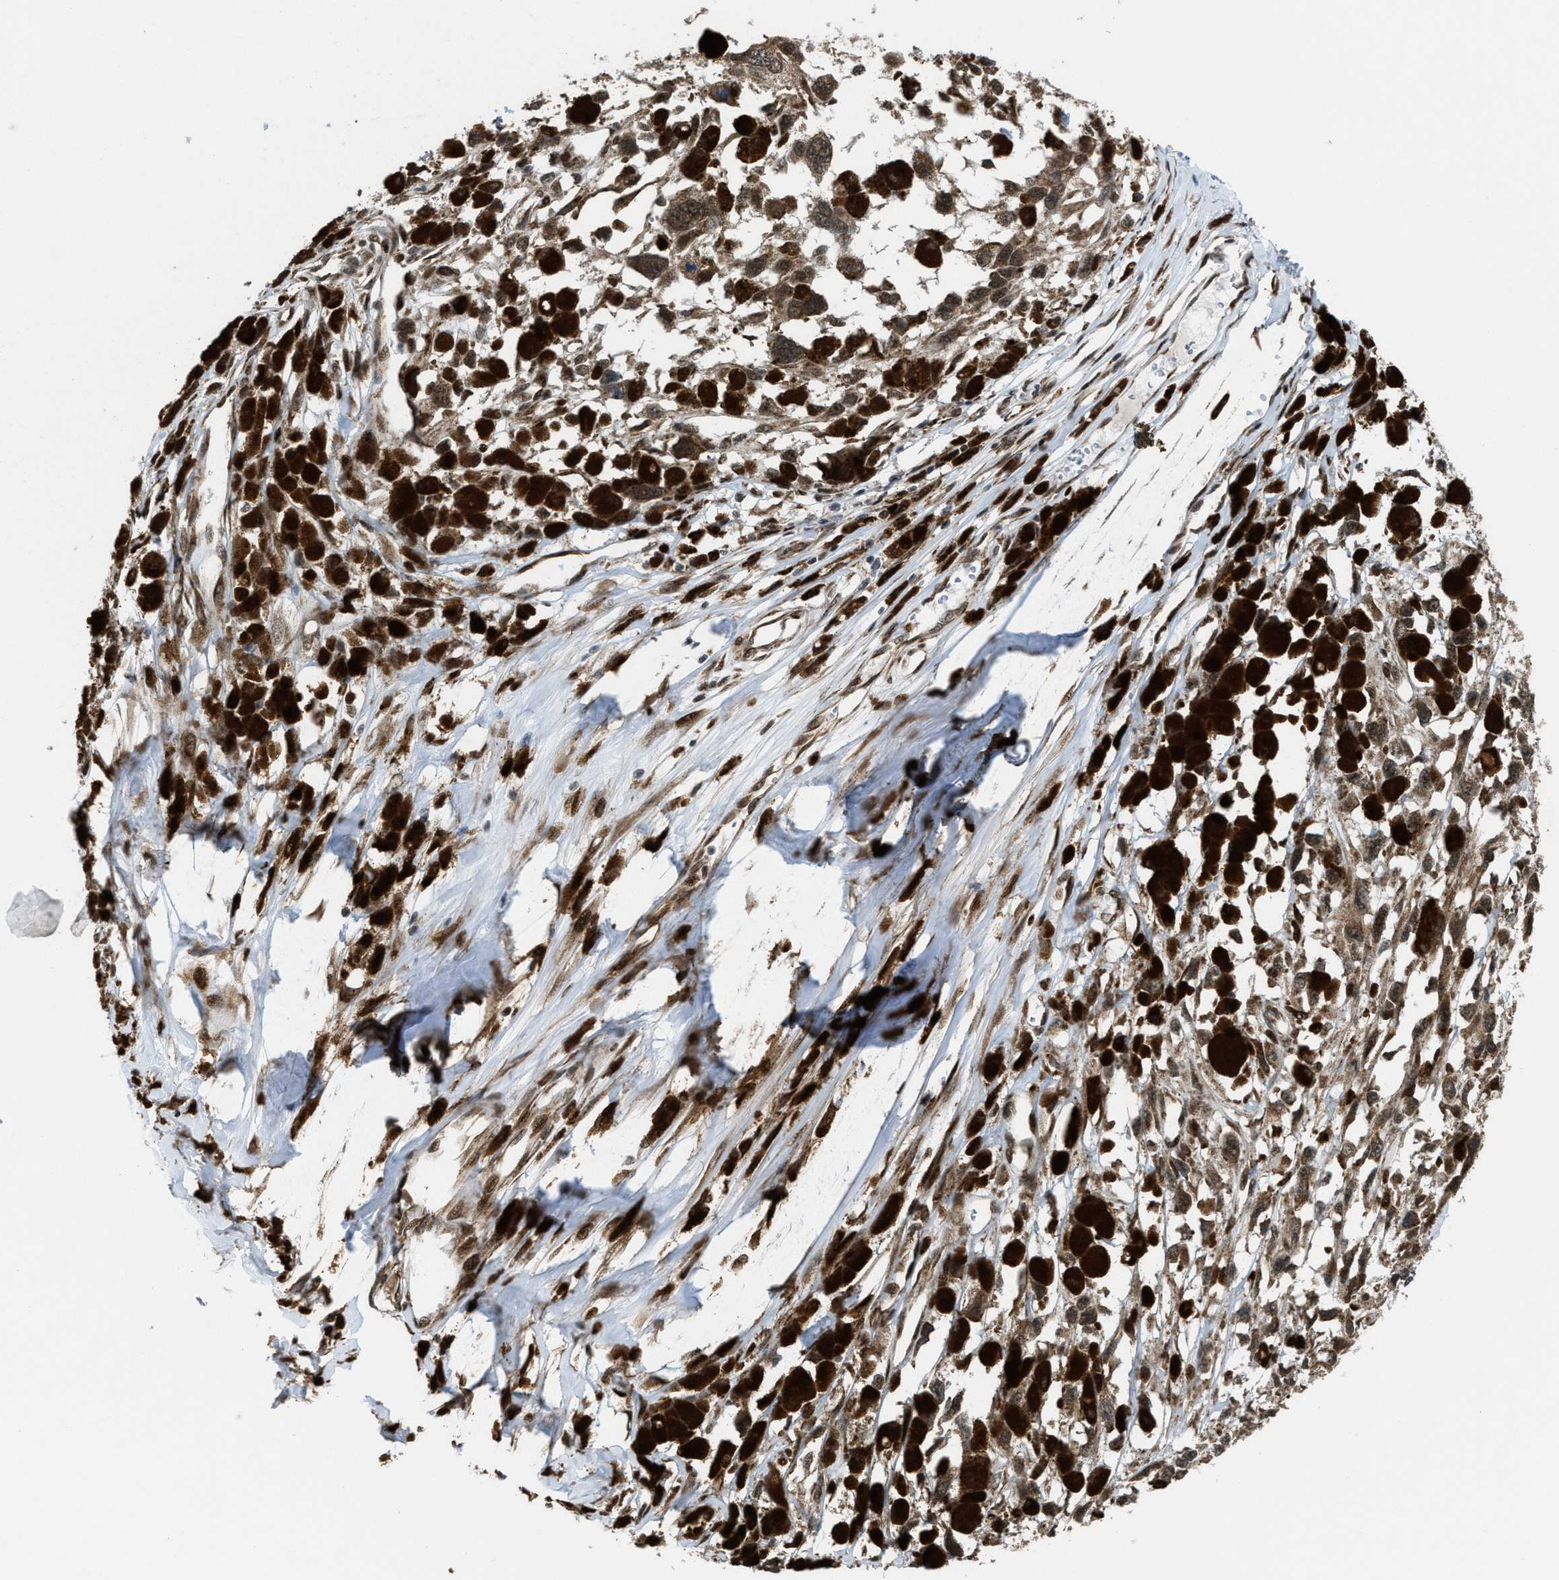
{"staining": {"intensity": "moderate", "quantity": ">75%", "location": "cytoplasmic/membranous,nuclear"}, "tissue": "melanoma", "cell_type": "Tumor cells", "image_type": "cancer", "snomed": [{"axis": "morphology", "description": "Malignant melanoma, Metastatic site"}, {"axis": "topography", "description": "Lymph node"}], "caption": "This micrograph reveals IHC staining of melanoma, with medium moderate cytoplasmic/membranous and nuclear staining in approximately >75% of tumor cells.", "gene": "ZNF250", "patient": {"sex": "male", "age": 59}}